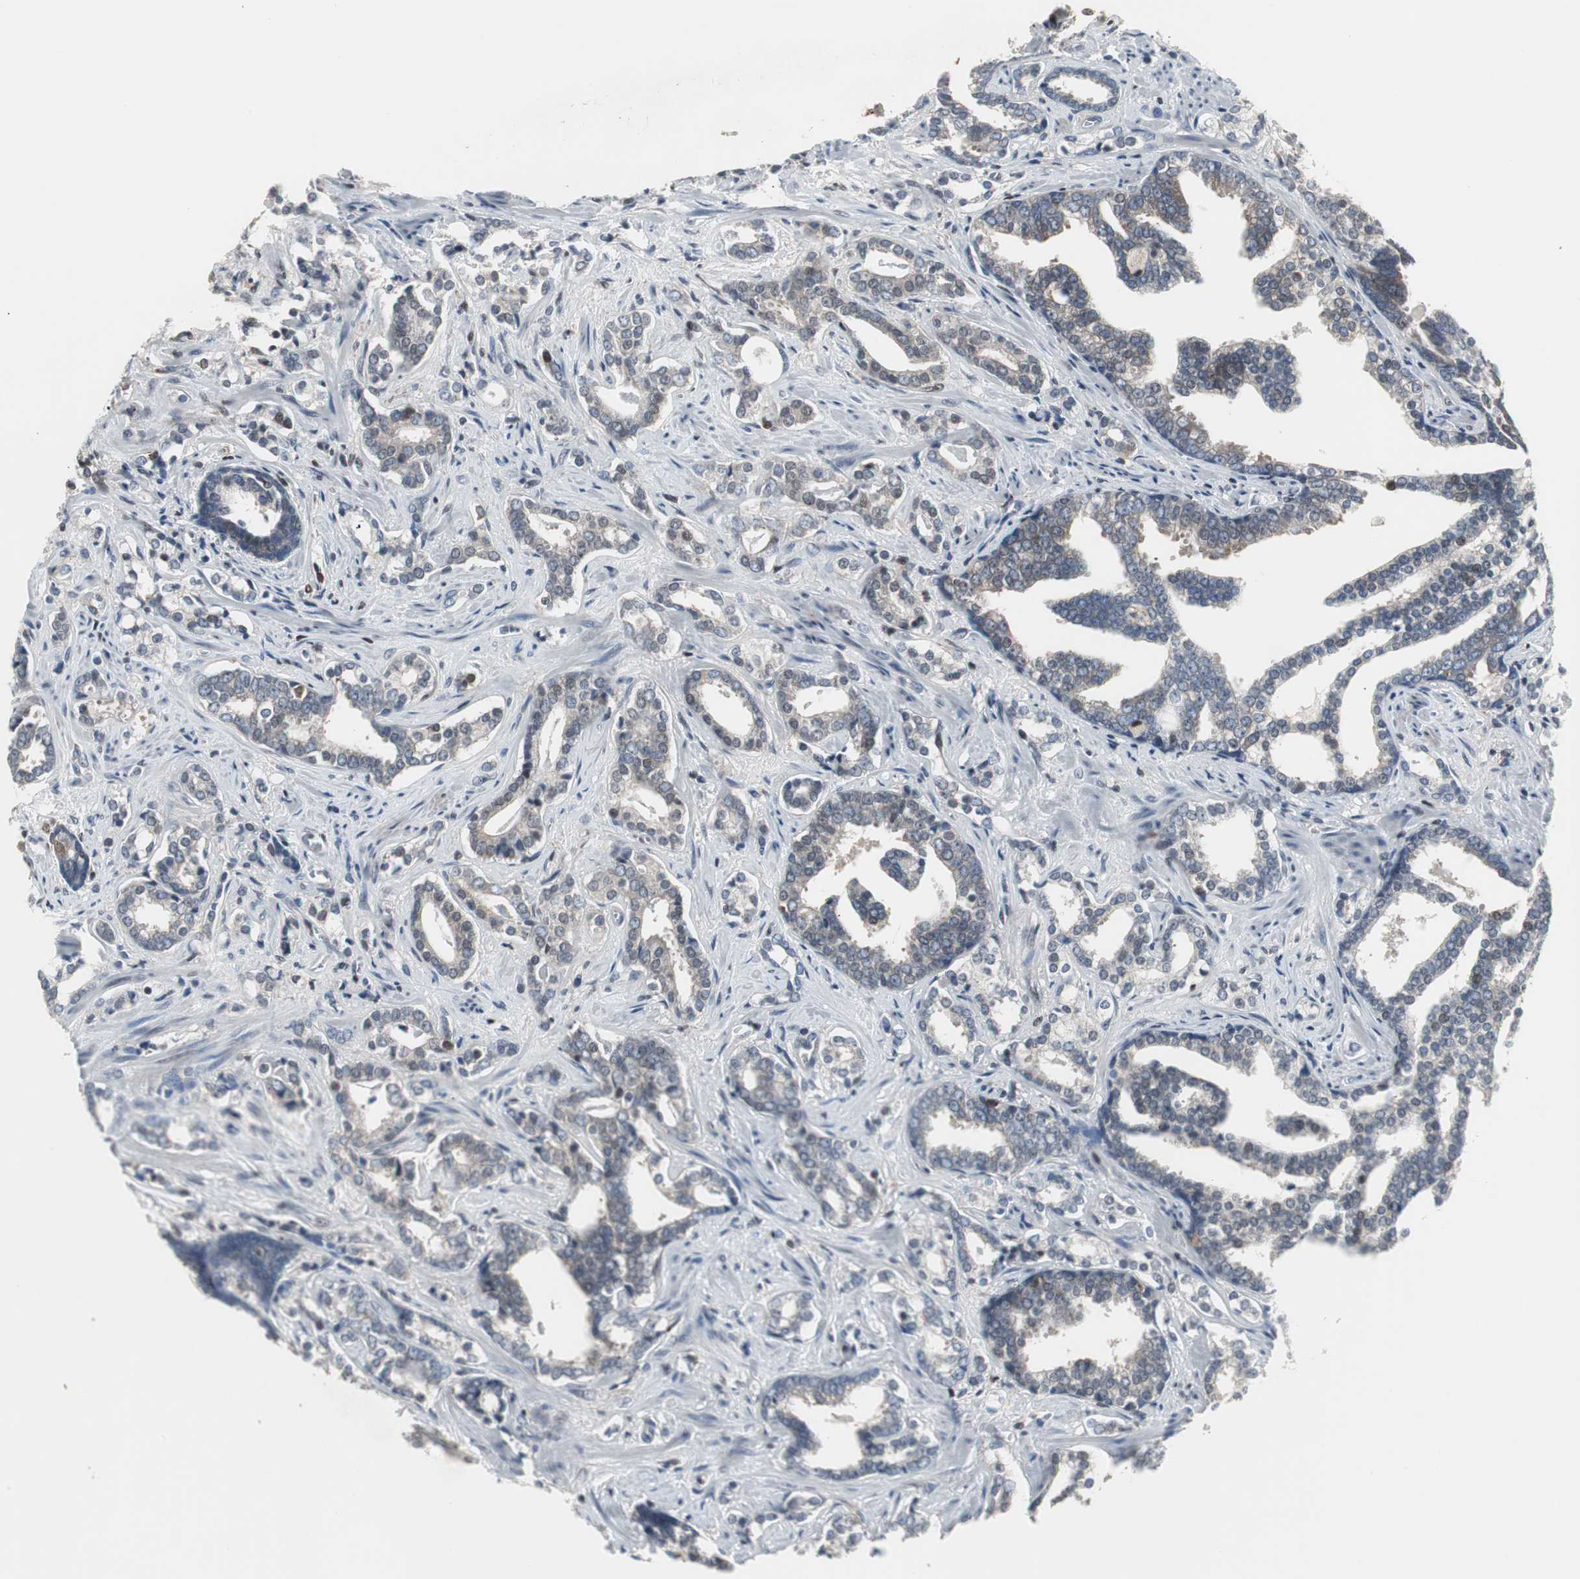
{"staining": {"intensity": "negative", "quantity": "none", "location": "none"}, "tissue": "prostate cancer", "cell_type": "Tumor cells", "image_type": "cancer", "snomed": [{"axis": "morphology", "description": "Adenocarcinoma, High grade"}, {"axis": "topography", "description": "Prostate"}], "caption": "Tumor cells show no significant expression in prostate cancer.", "gene": "GRK2", "patient": {"sex": "male", "age": 67}}